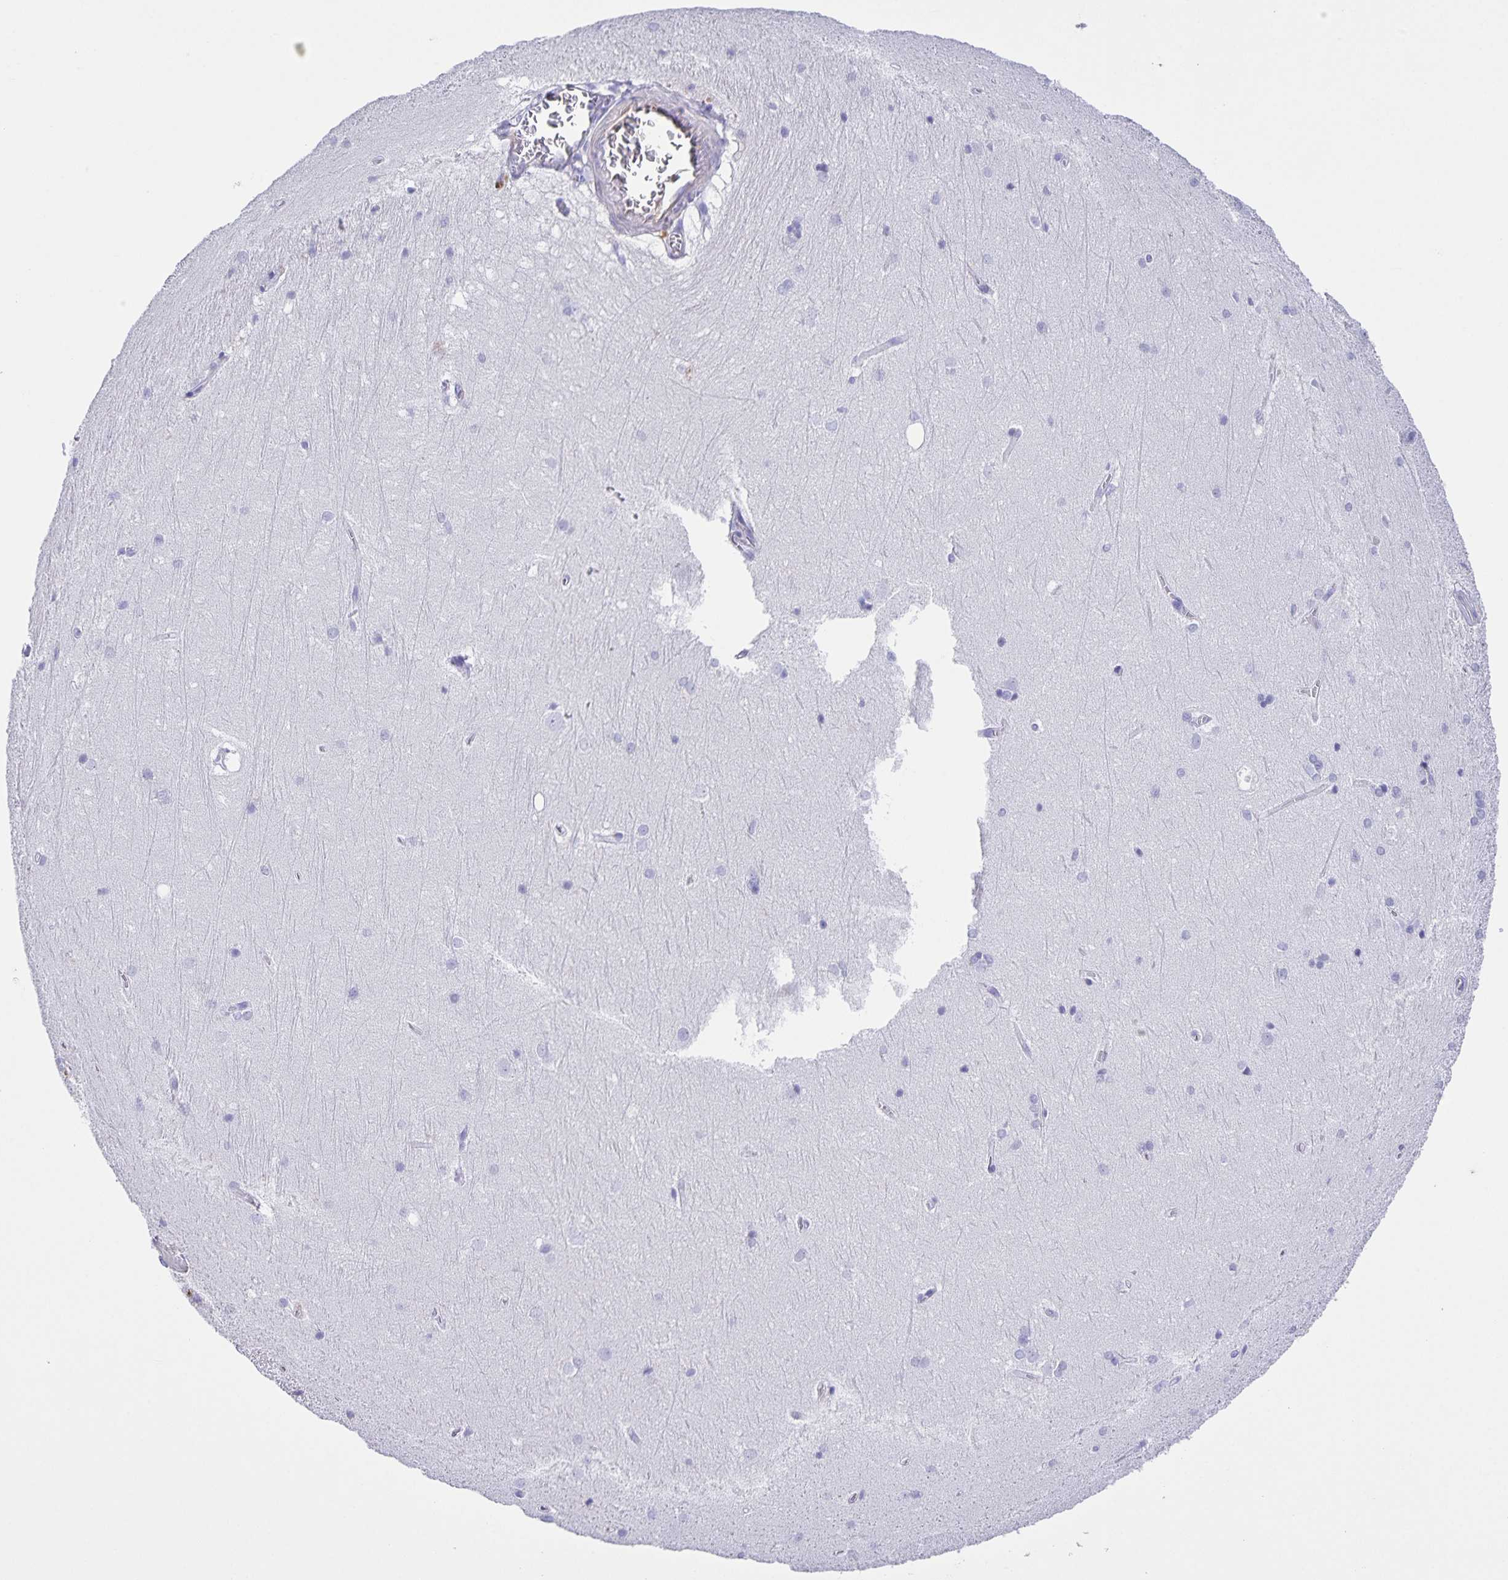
{"staining": {"intensity": "negative", "quantity": "none", "location": "none"}, "tissue": "hippocampus", "cell_type": "Glial cells", "image_type": "normal", "snomed": [{"axis": "morphology", "description": "Normal tissue, NOS"}, {"axis": "topography", "description": "Cerebral cortex"}, {"axis": "topography", "description": "Hippocampus"}], "caption": "High power microscopy photomicrograph of an immunohistochemistry histopathology image of normal hippocampus, revealing no significant expression in glial cells.", "gene": "UBQLN3", "patient": {"sex": "female", "age": 19}}